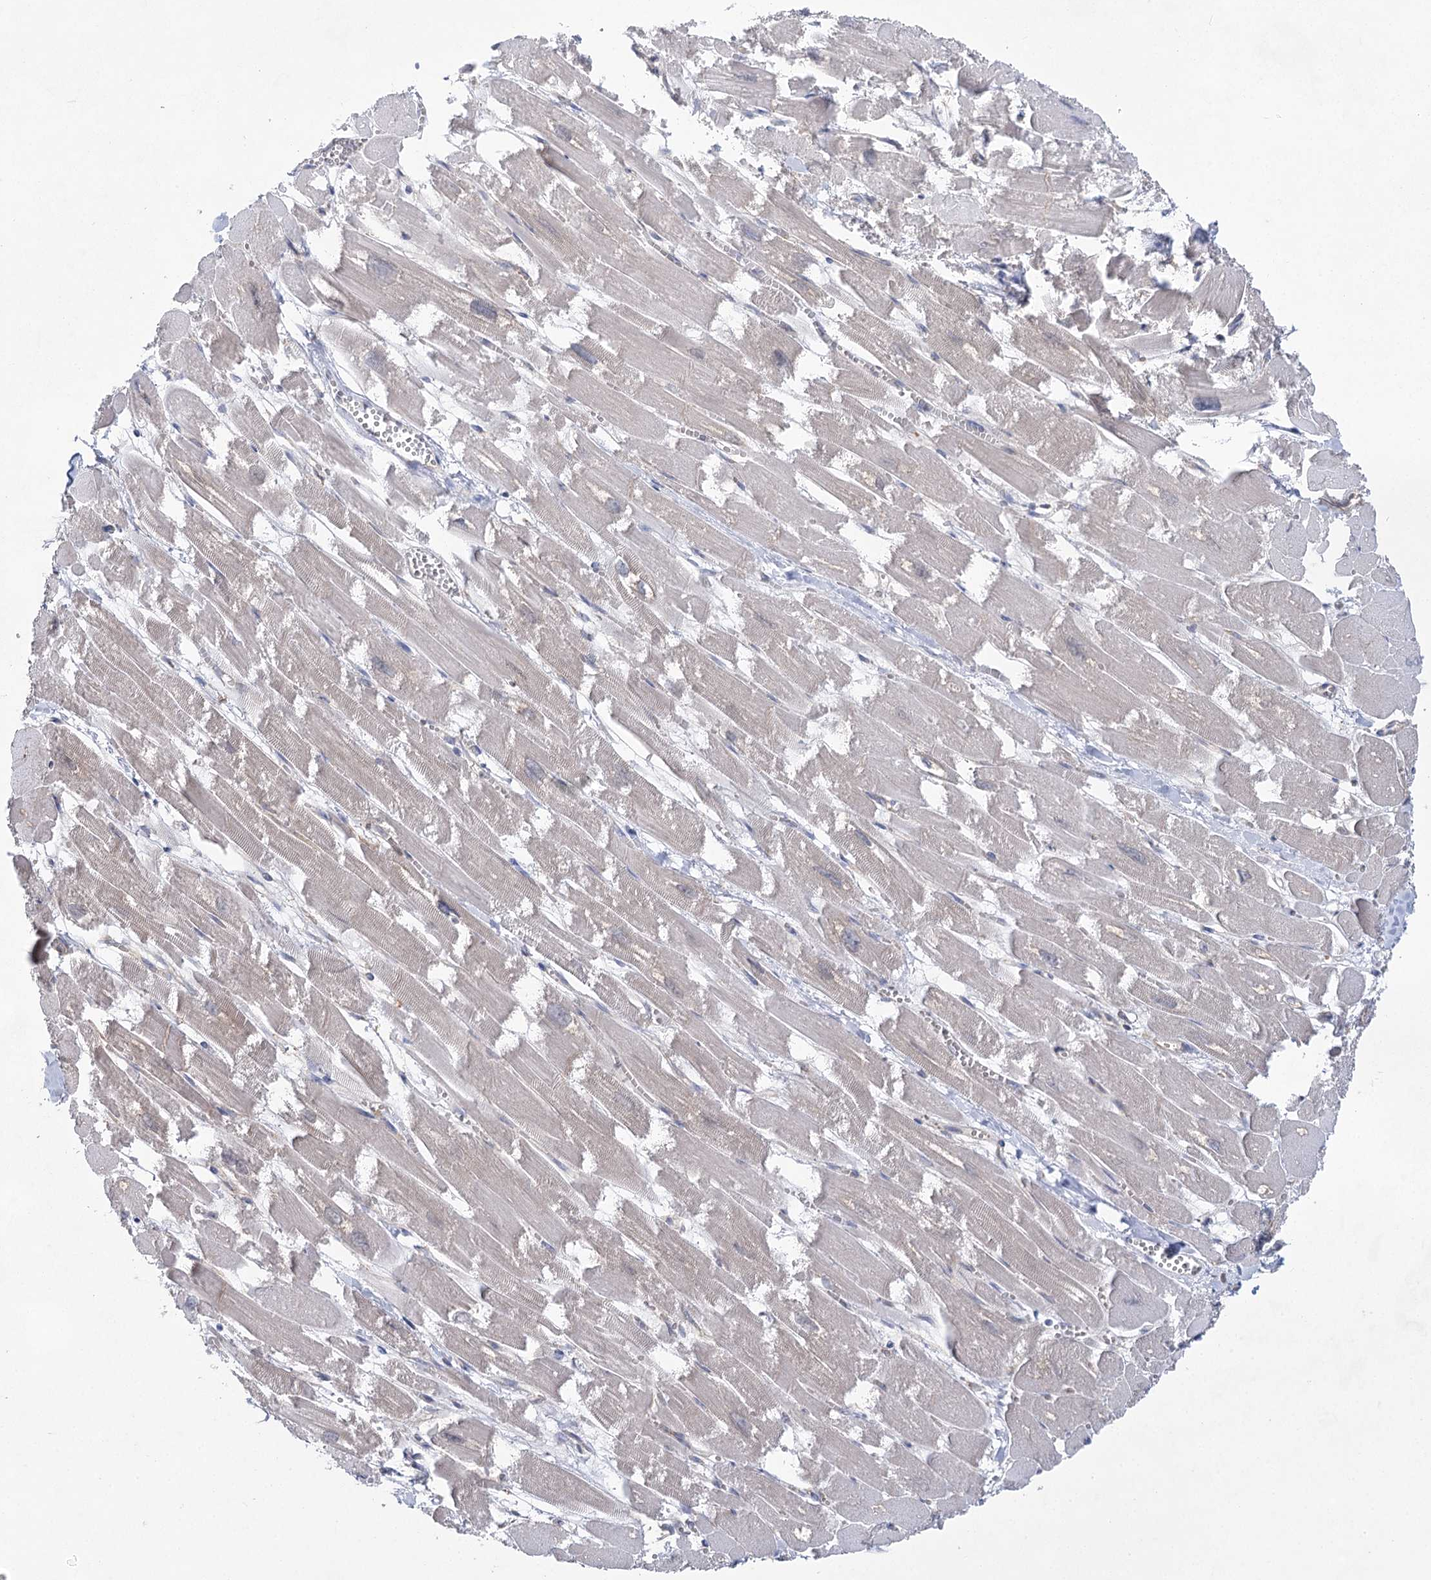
{"staining": {"intensity": "negative", "quantity": "none", "location": "none"}, "tissue": "heart muscle", "cell_type": "Cardiomyocytes", "image_type": "normal", "snomed": [{"axis": "morphology", "description": "Normal tissue, NOS"}, {"axis": "topography", "description": "Heart"}], "caption": "Protein analysis of unremarkable heart muscle demonstrates no significant positivity in cardiomyocytes. (DAB IHC, high magnification).", "gene": "EIF3A", "patient": {"sex": "male", "age": 54}}